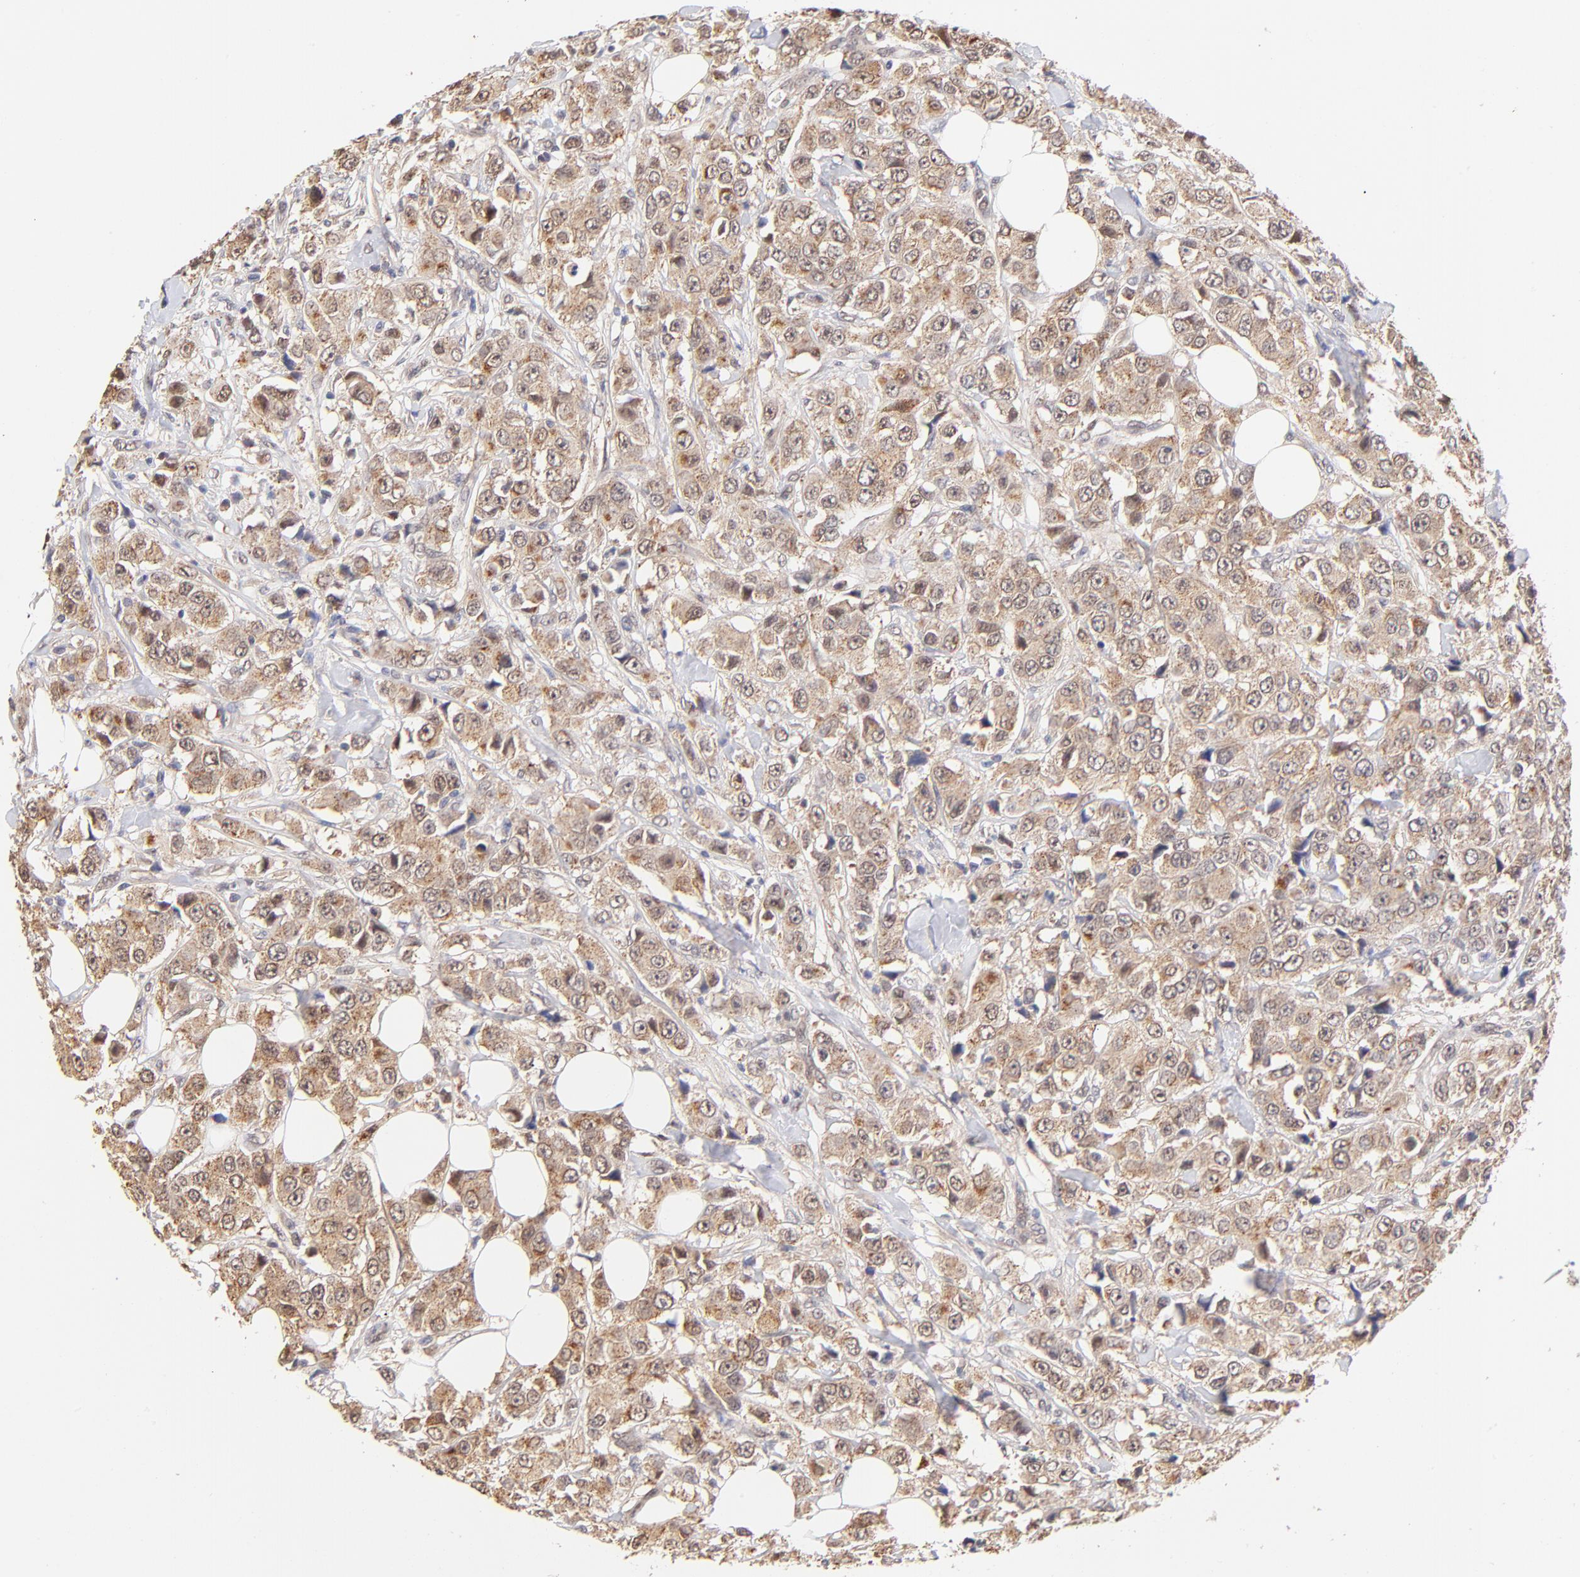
{"staining": {"intensity": "moderate", "quantity": ">75%", "location": "cytoplasmic/membranous"}, "tissue": "breast cancer", "cell_type": "Tumor cells", "image_type": "cancer", "snomed": [{"axis": "morphology", "description": "Duct carcinoma"}, {"axis": "topography", "description": "Breast"}], "caption": "A micrograph of breast cancer (infiltrating ductal carcinoma) stained for a protein shows moderate cytoplasmic/membranous brown staining in tumor cells.", "gene": "TXNL1", "patient": {"sex": "female", "age": 58}}